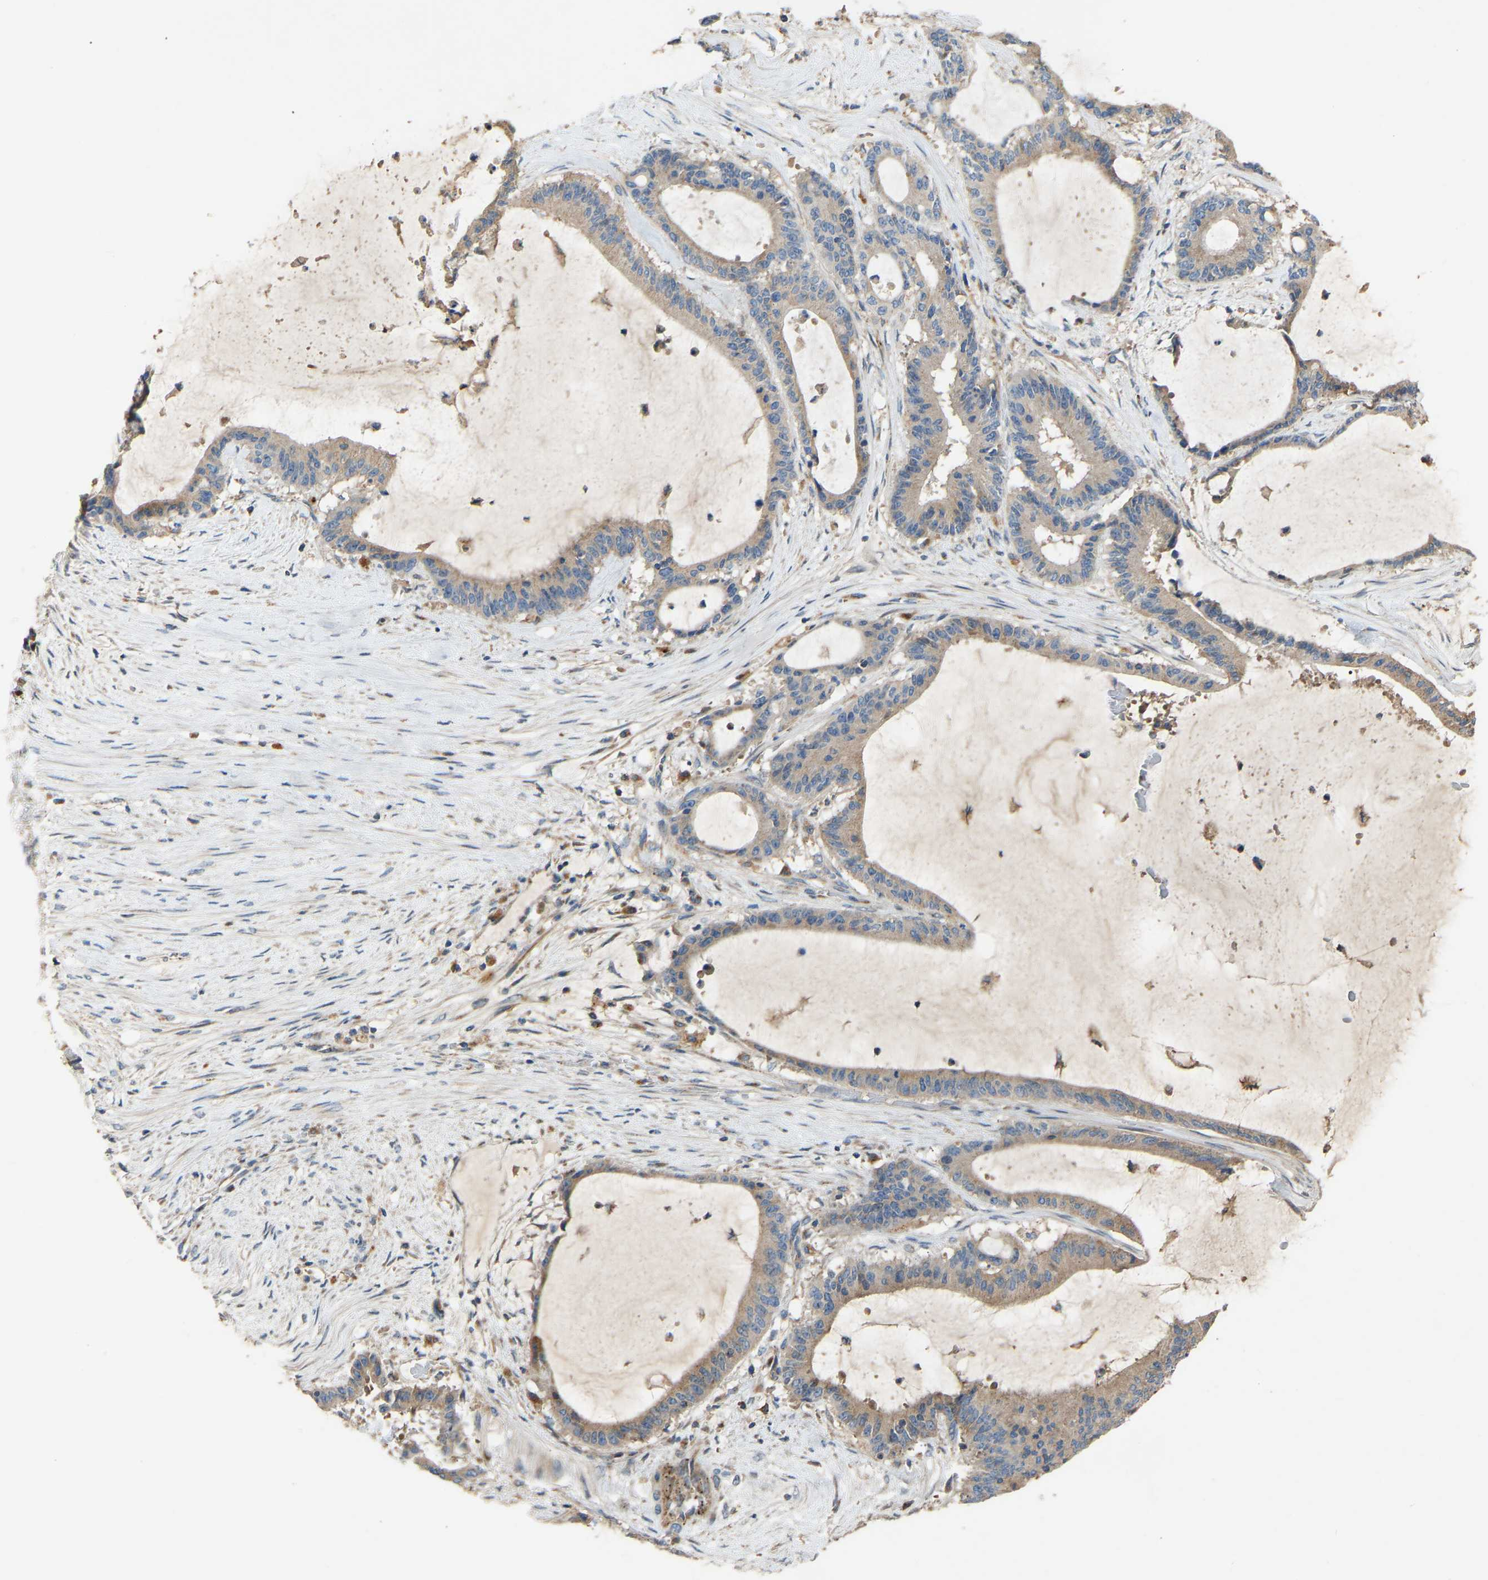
{"staining": {"intensity": "weak", "quantity": ">75%", "location": "cytoplasmic/membranous"}, "tissue": "liver cancer", "cell_type": "Tumor cells", "image_type": "cancer", "snomed": [{"axis": "morphology", "description": "Cholangiocarcinoma"}, {"axis": "topography", "description": "Liver"}], "caption": "Immunohistochemistry of human liver cholangiocarcinoma displays low levels of weak cytoplasmic/membranous positivity in about >75% of tumor cells.", "gene": "RGP1", "patient": {"sex": "female", "age": 73}}